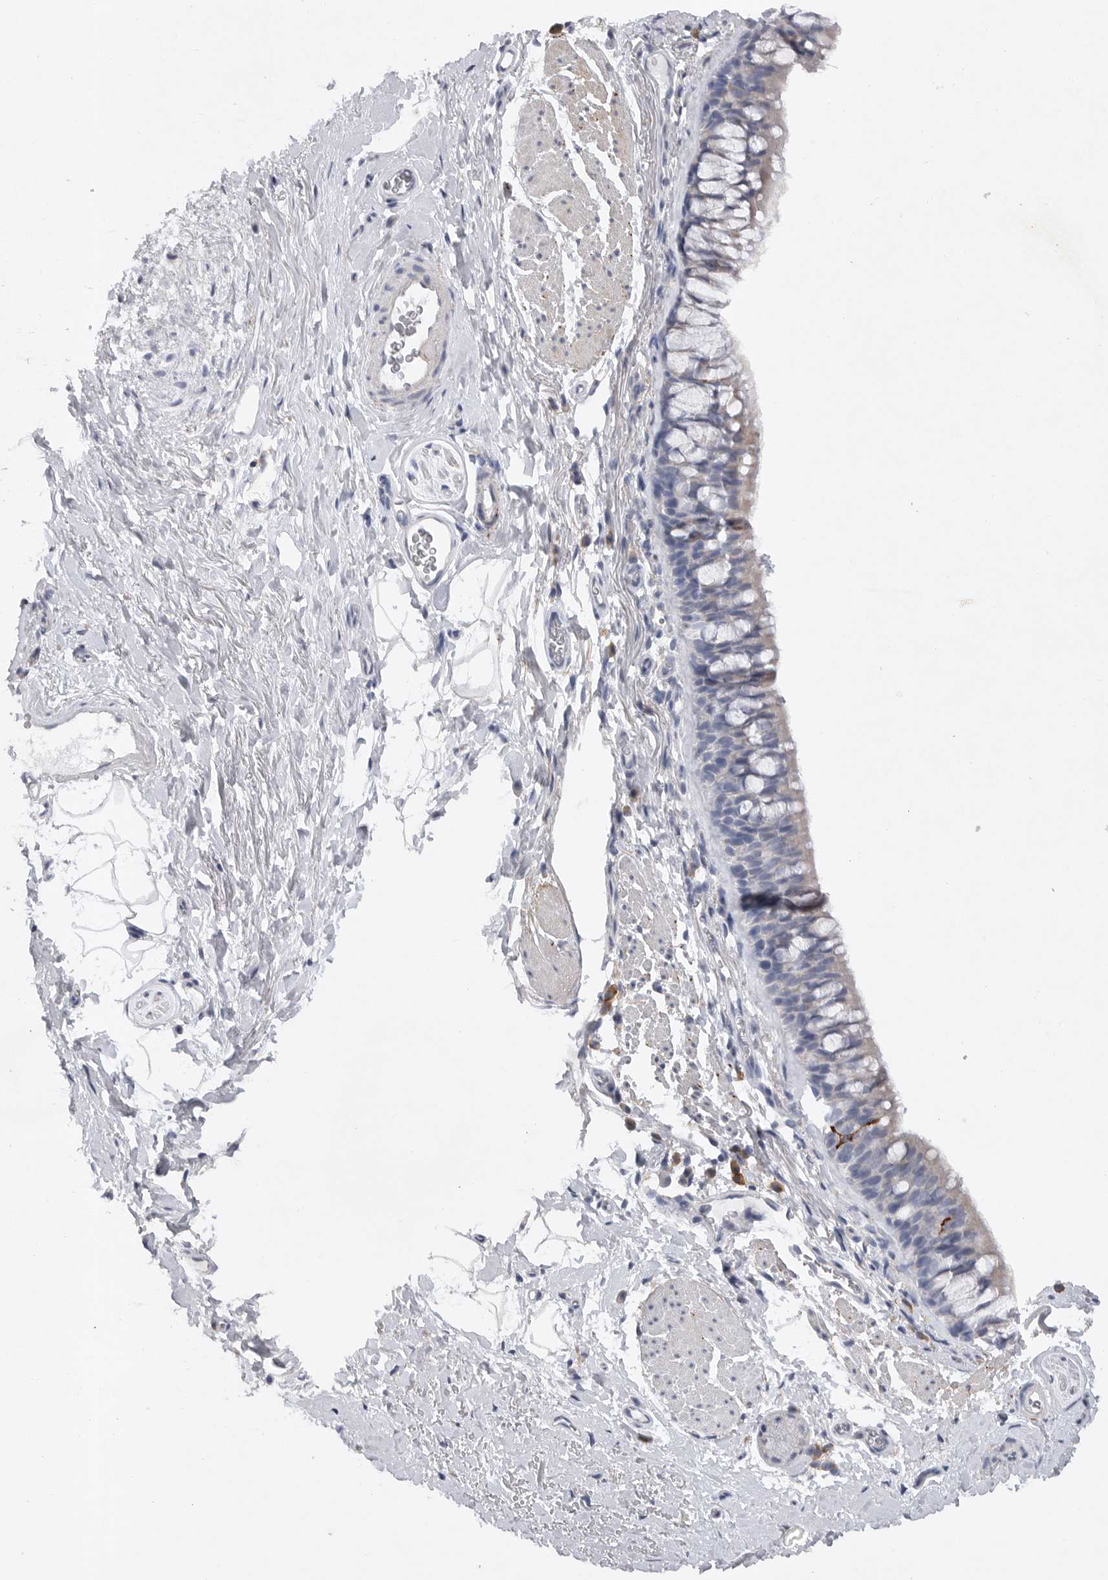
{"staining": {"intensity": "negative", "quantity": "none", "location": "none"}, "tissue": "bronchus", "cell_type": "Respiratory epithelial cells", "image_type": "normal", "snomed": [{"axis": "morphology", "description": "Normal tissue, NOS"}, {"axis": "topography", "description": "Cartilage tissue"}, {"axis": "topography", "description": "Bronchus"}], "caption": "Immunohistochemistry photomicrograph of unremarkable human bronchus stained for a protein (brown), which reveals no staining in respiratory epithelial cells.", "gene": "EDEM3", "patient": {"sex": "female", "age": 53}}